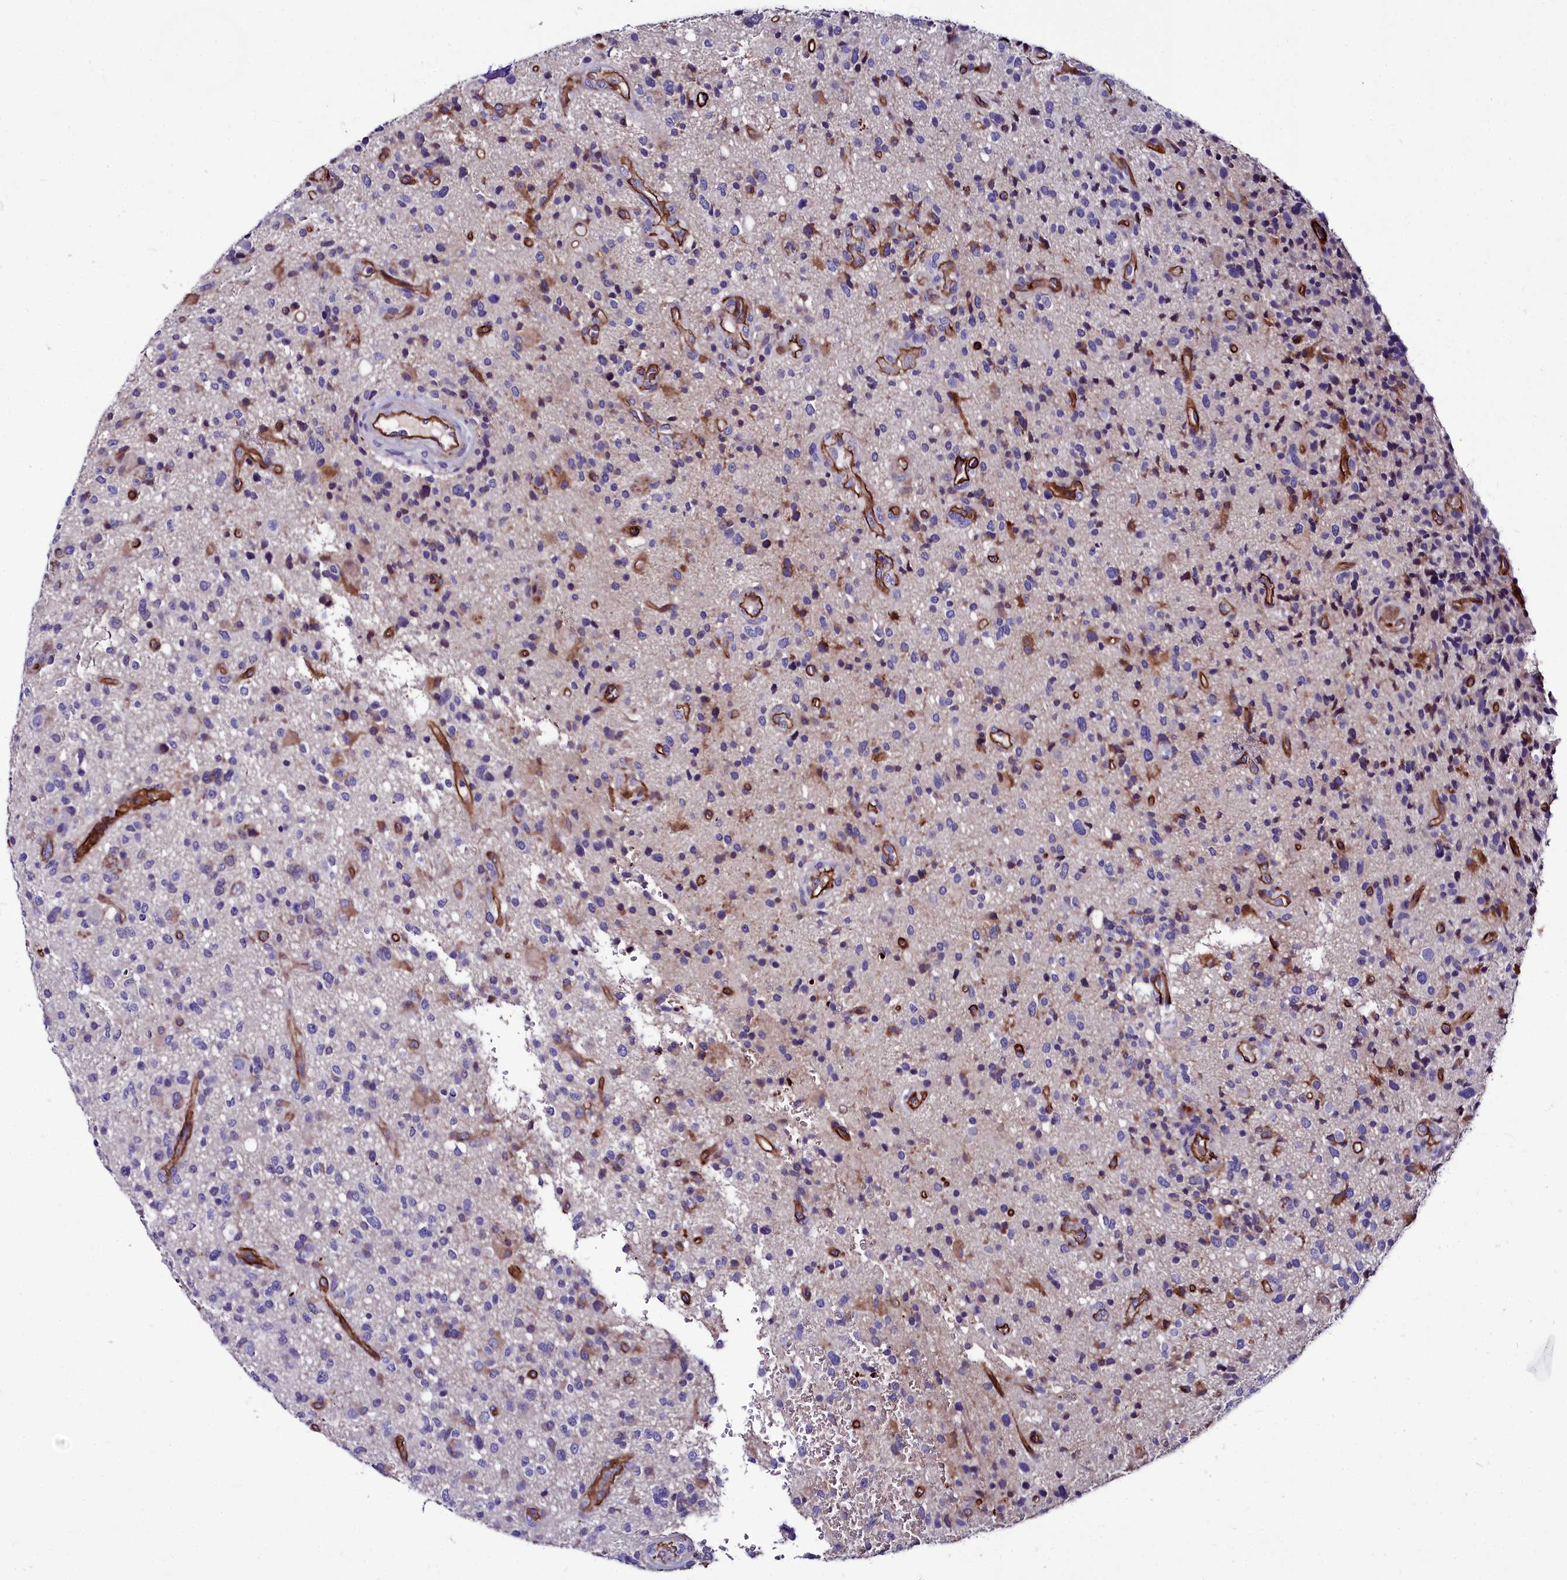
{"staining": {"intensity": "weak", "quantity": "<25%", "location": "cytoplasmic/membranous"}, "tissue": "glioma", "cell_type": "Tumor cells", "image_type": "cancer", "snomed": [{"axis": "morphology", "description": "Glioma, malignant, High grade"}, {"axis": "topography", "description": "Brain"}], "caption": "An image of glioma stained for a protein shows no brown staining in tumor cells.", "gene": "CYP4F11", "patient": {"sex": "male", "age": 47}}